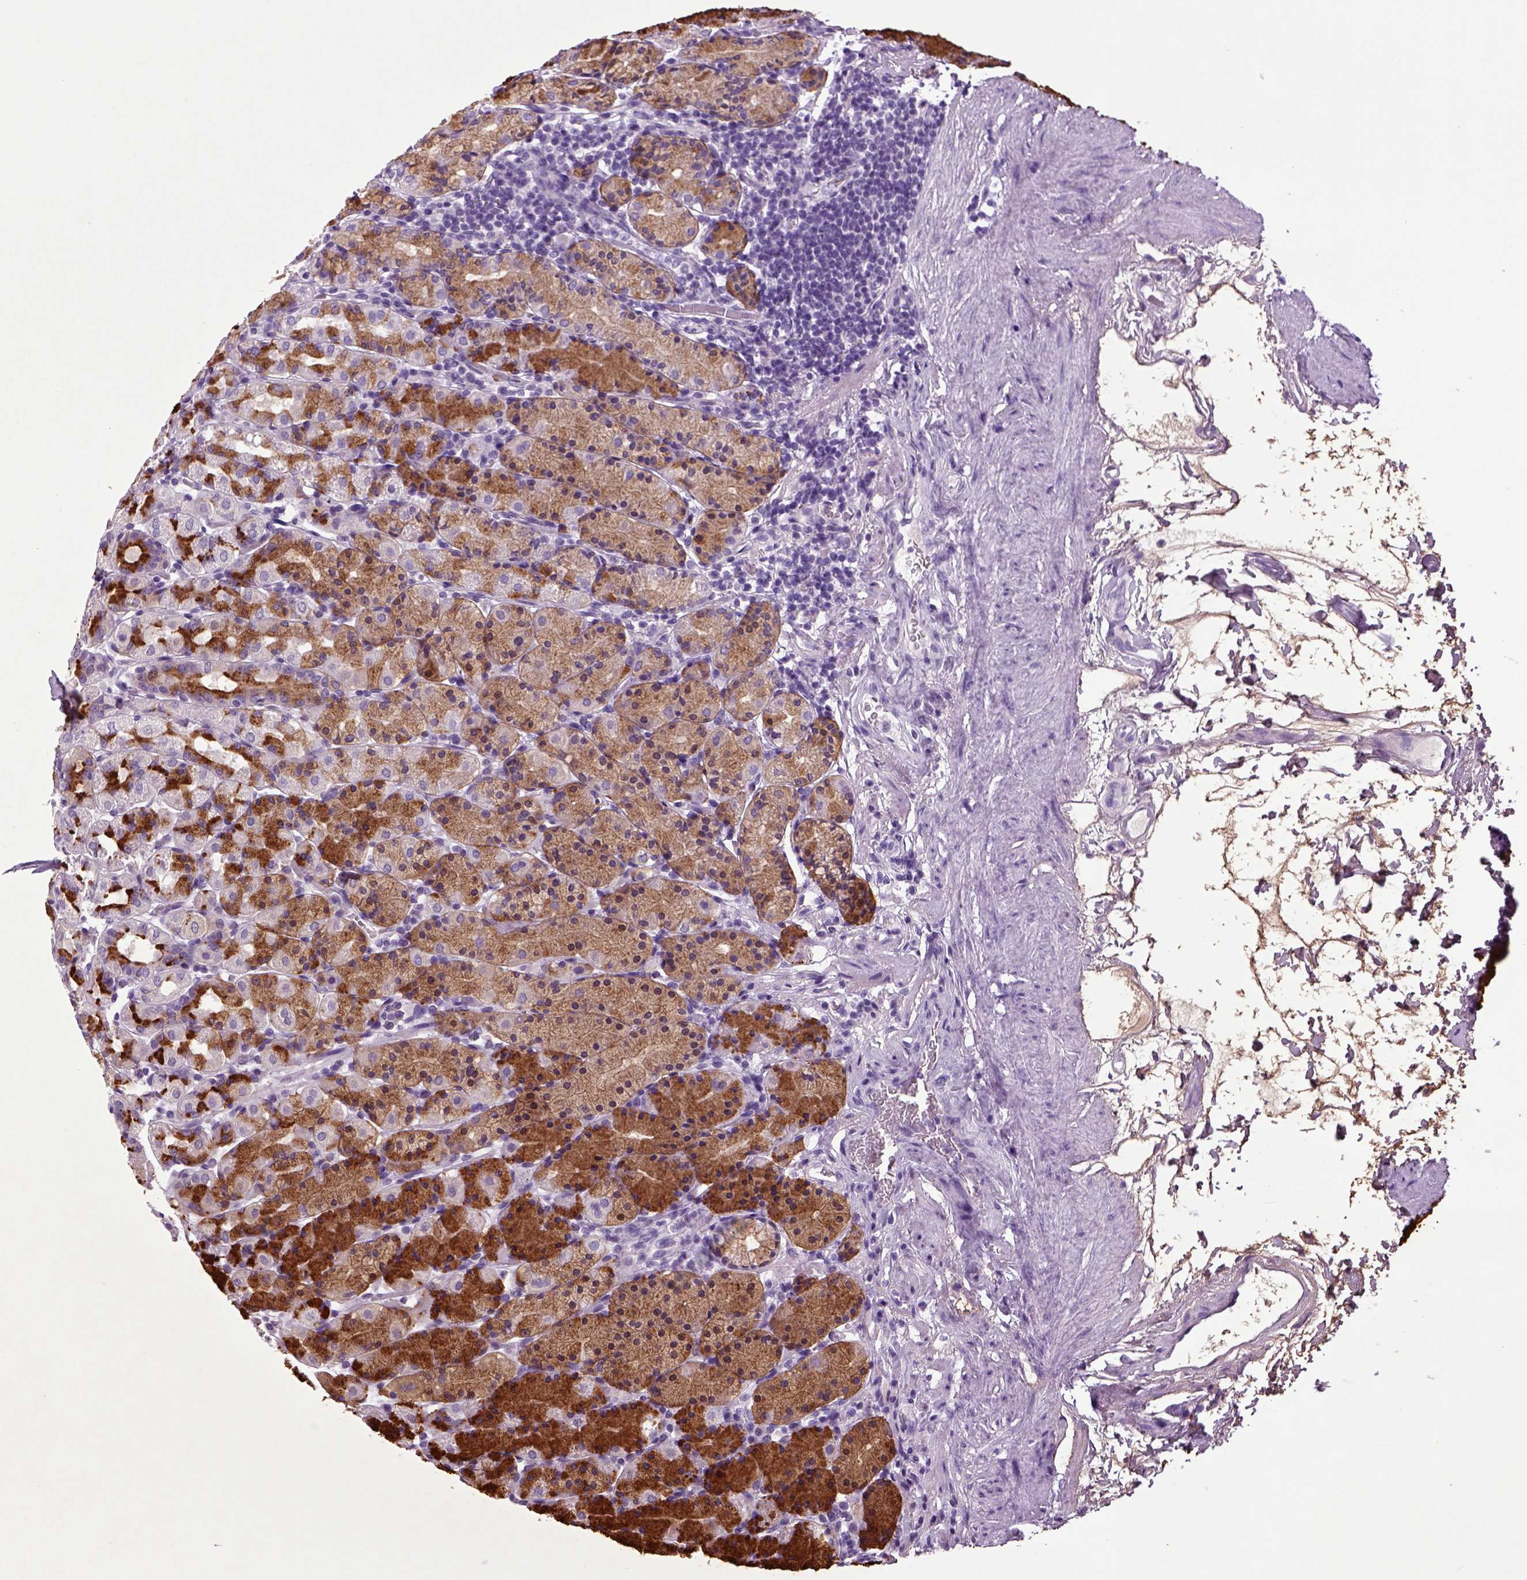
{"staining": {"intensity": "moderate", "quantity": "25%-75%", "location": "cytoplasmic/membranous"}, "tissue": "stomach", "cell_type": "Glandular cells", "image_type": "normal", "snomed": [{"axis": "morphology", "description": "Normal tissue, NOS"}, {"axis": "topography", "description": "Stomach, upper"}, {"axis": "topography", "description": "Stomach"}], "caption": "Unremarkable stomach shows moderate cytoplasmic/membranous positivity in approximately 25%-75% of glandular cells, visualized by immunohistochemistry.", "gene": "HMCN2", "patient": {"sex": "male", "age": 62}}